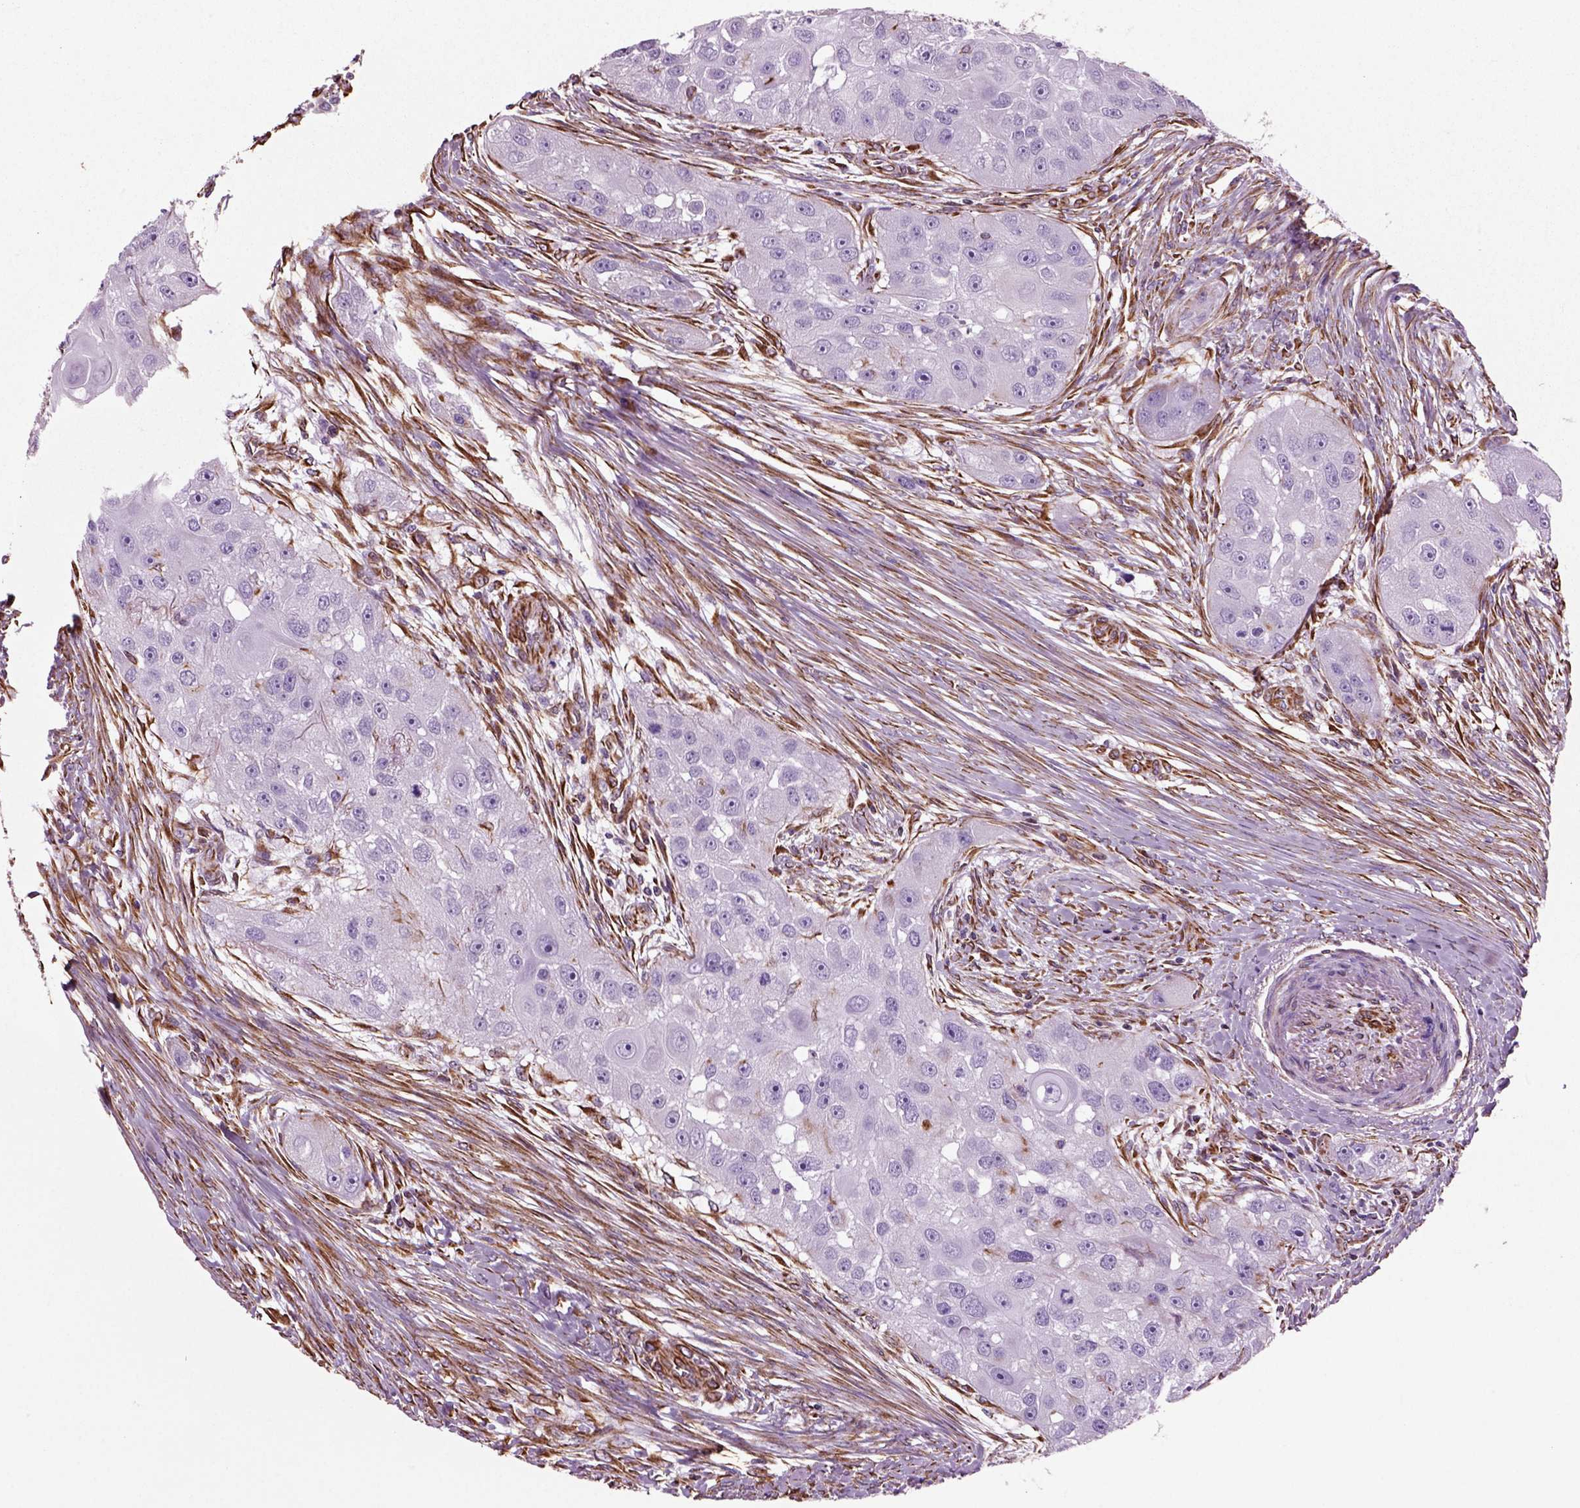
{"staining": {"intensity": "negative", "quantity": "none", "location": "none"}, "tissue": "head and neck cancer", "cell_type": "Tumor cells", "image_type": "cancer", "snomed": [{"axis": "morphology", "description": "Normal tissue, NOS"}, {"axis": "morphology", "description": "Squamous cell carcinoma, NOS"}, {"axis": "topography", "description": "Skeletal muscle"}, {"axis": "topography", "description": "Head-Neck"}], "caption": "Tumor cells are negative for protein expression in human head and neck cancer. Nuclei are stained in blue.", "gene": "ACER3", "patient": {"sex": "male", "age": 51}}